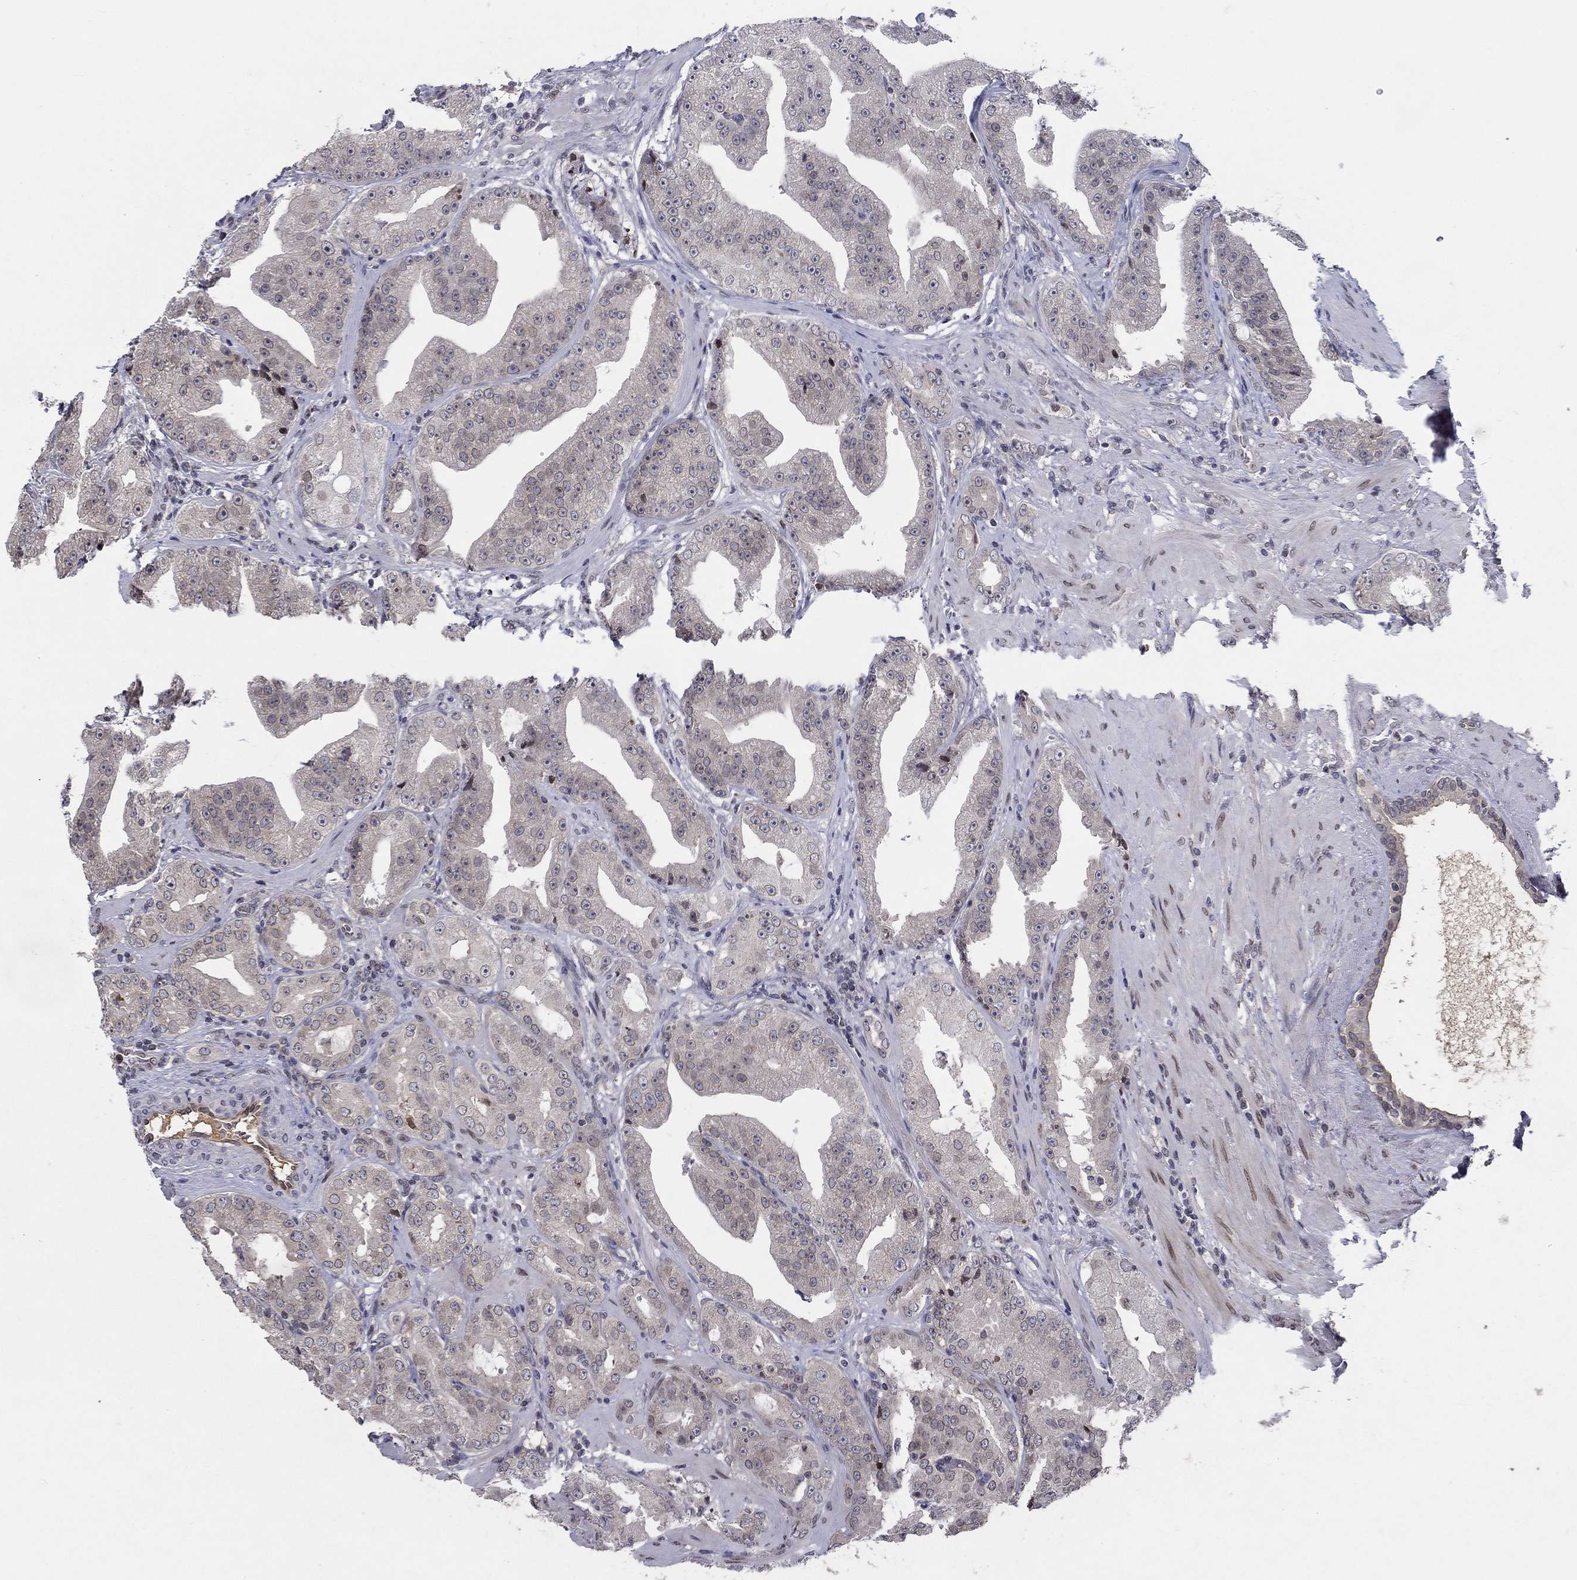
{"staining": {"intensity": "strong", "quantity": "<25%", "location": "nuclear"}, "tissue": "prostate cancer", "cell_type": "Tumor cells", "image_type": "cancer", "snomed": [{"axis": "morphology", "description": "Adenocarcinoma, Low grade"}, {"axis": "topography", "description": "Prostate"}], "caption": "High-magnification brightfield microscopy of prostate cancer stained with DAB (brown) and counterstained with hematoxylin (blue). tumor cells exhibit strong nuclear expression is present in approximately<25% of cells. Ihc stains the protein in brown and the nuclei are stained blue.", "gene": "CETN3", "patient": {"sex": "male", "age": 62}}